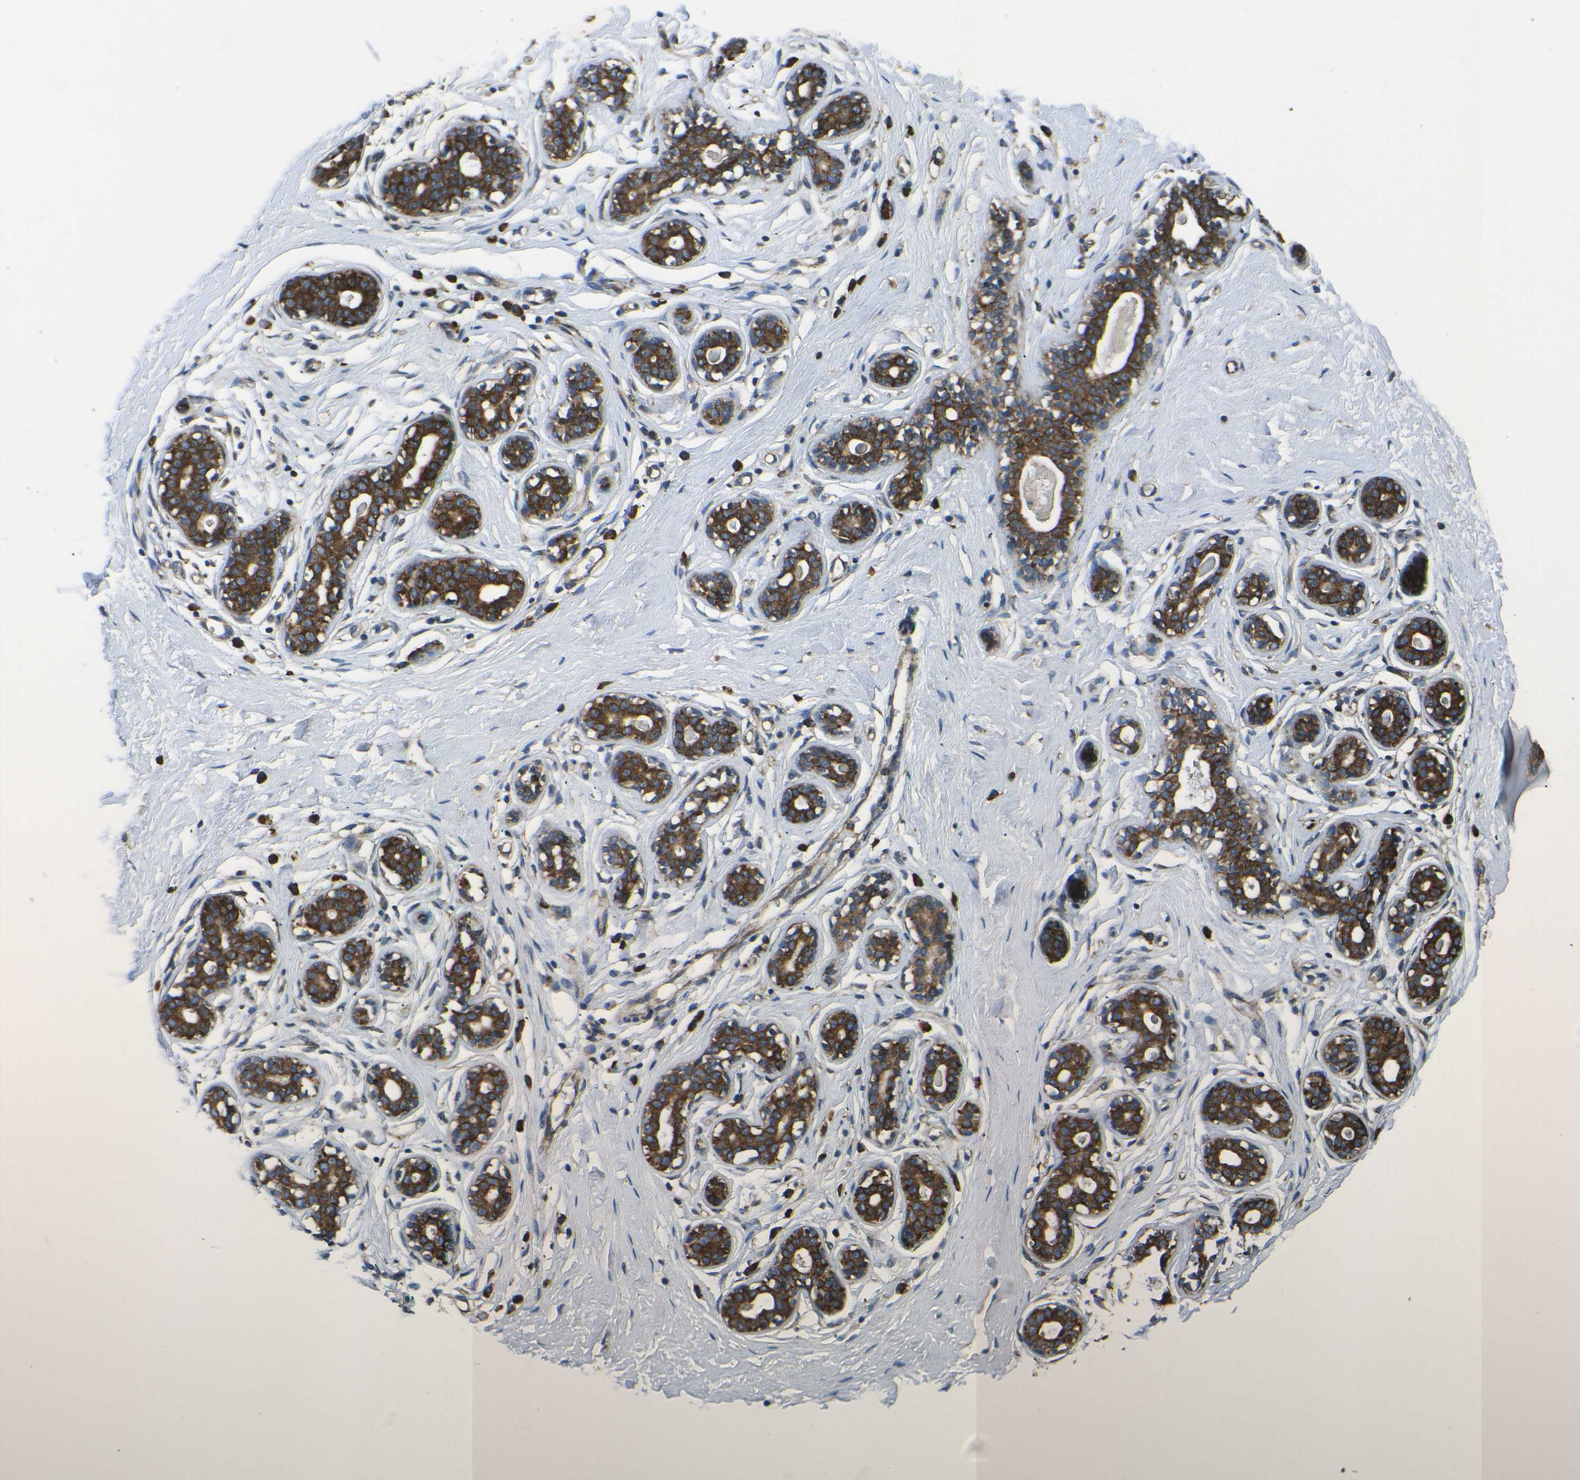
{"staining": {"intensity": "negative", "quantity": "none", "location": "none"}, "tissue": "breast", "cell_type": "Adipocytes", "image_type": "normal", "snomed": [{"axis": "morphology", "description": "Normal tissue, NOS"}, {"axis": "topography", "description": "Breast"}], "caption": "Breast was stained to show a protein in brown. There is no significant positivity in adipocytes. (Immunohistochemistry (ihc), brightfield microscopy, high magnification).", "gene": "RPSA", "patient": {"sex": "female", "age": 23}}